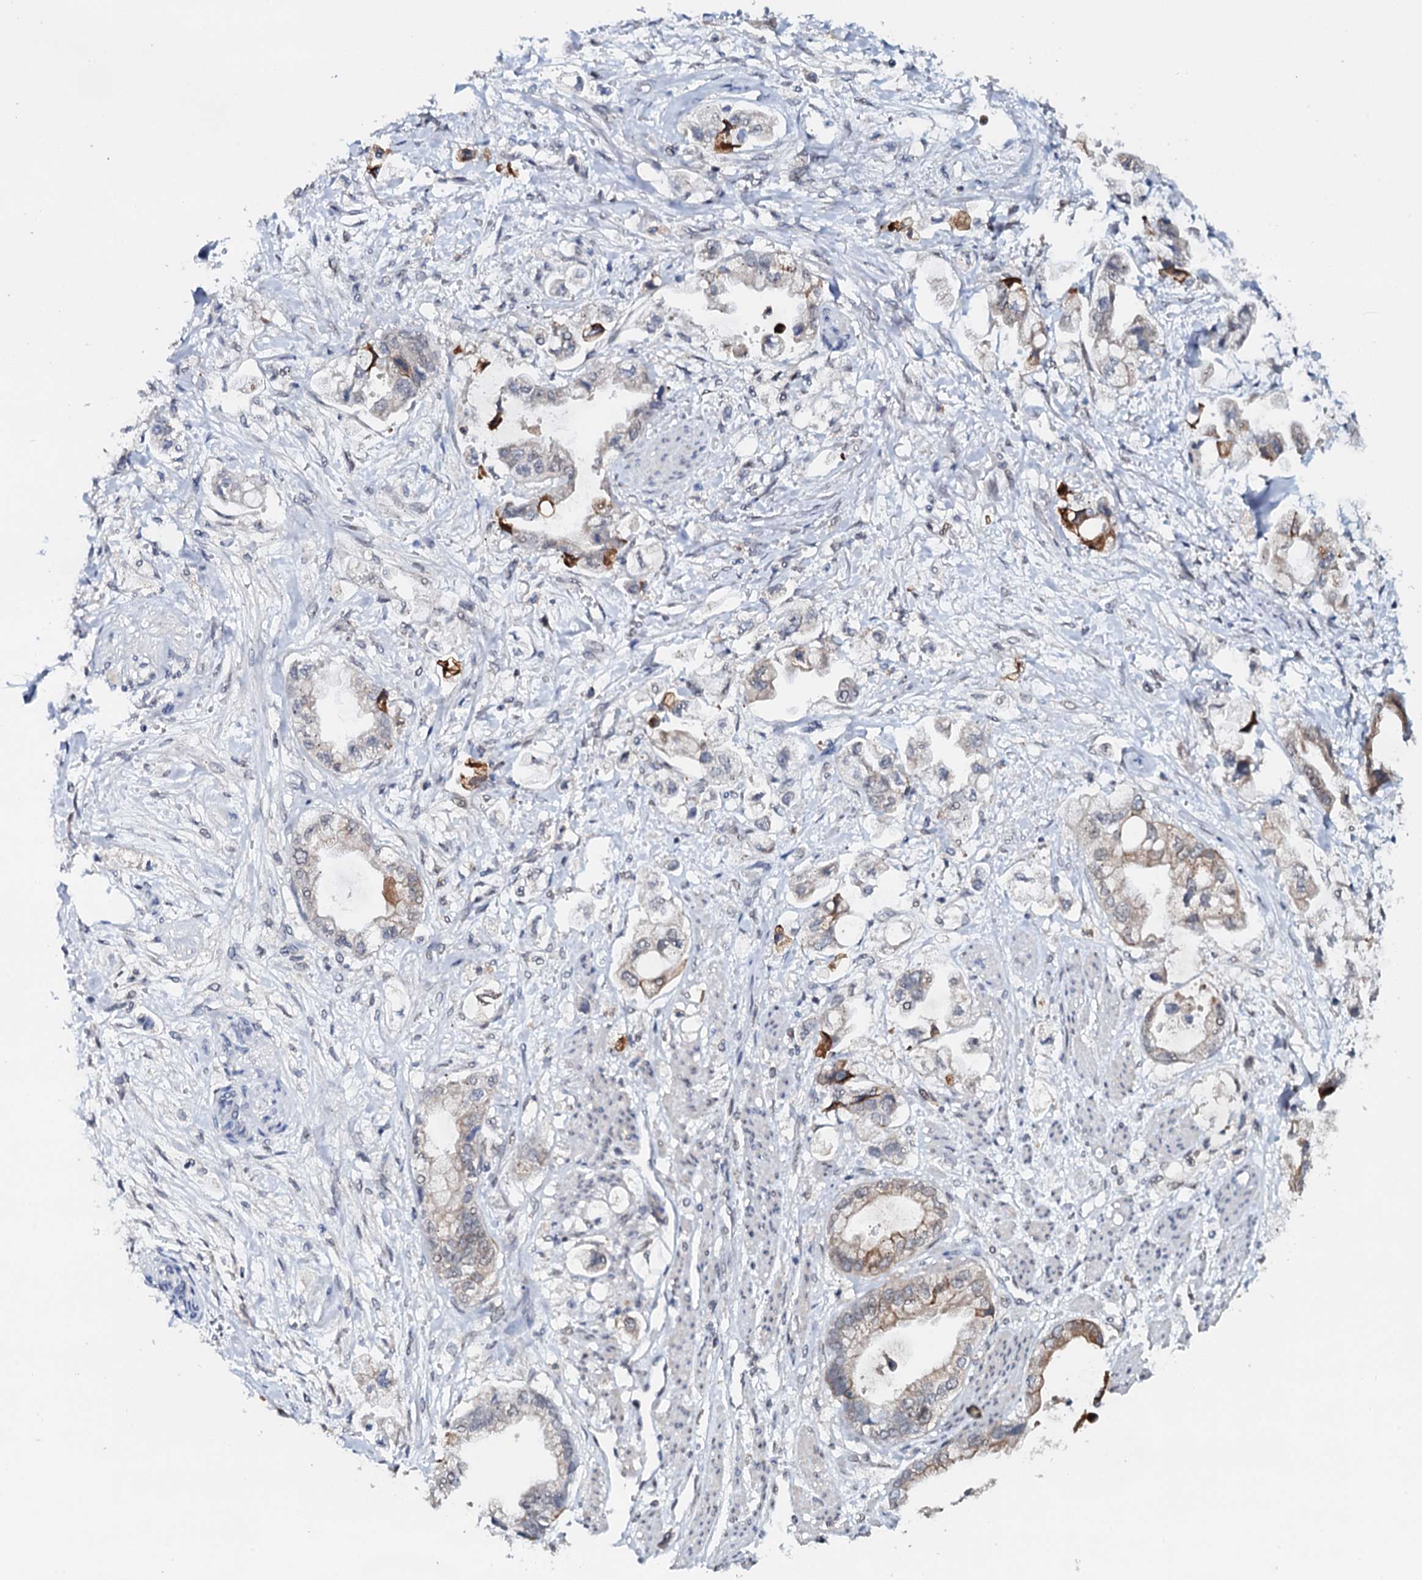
{"staining": {"intensity": "moderate", "quantity": "<25%", "location": "cytoplasmic/membranous"}, "tissue": "stomach cancer", "cell_type": "Tumor cells", "image_type": "cancer", "snomed": [{"axis": "morphology", "description": "Adenocarcinoma, NOS"}, {"axis": "topography", "description": "Stomach"}], "caption": "Protein staining of stomach adenocarcinoma tissue demonstrates moderate cytoplasmic/membranous expression in approximately <25% of tumor cells.", "gene": "SNTA1", "patient": {"sex": "male", "age": 62}}